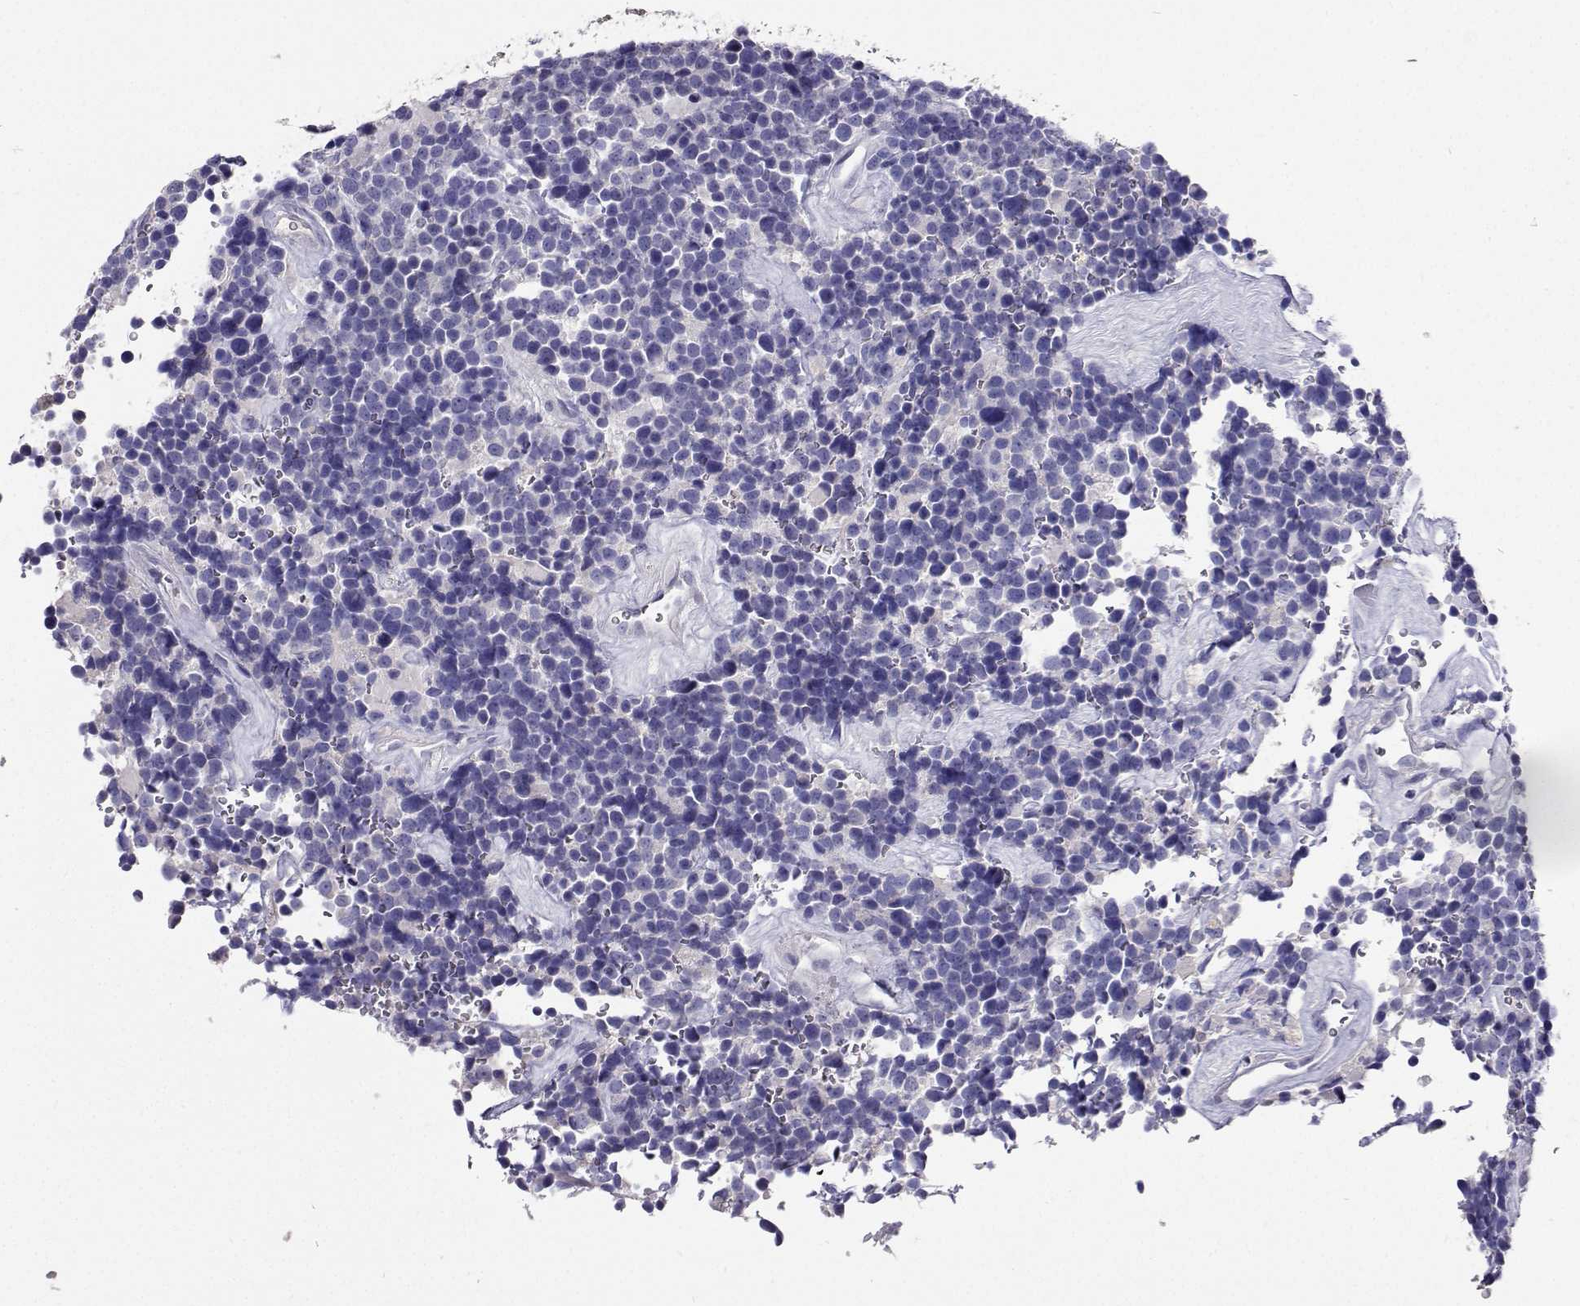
{"staining": {"intensity": "negative", "quantity": "none", "location": "none"}, "tissue": "glioma", "cell_type": "Tumor cells", "image_type": "cancer", "snomed": [{"axis": "morphology", "description": "Glioma, malignant, High grade"}, {"axis": "topography", "description": "Brain"}], "caption": "Histopathology image shows no significant protein expression in tumor cells of high-grade glioma (malignant).", "gene": "CFAP44", "patient": {"sex": "male", "age": 33}}